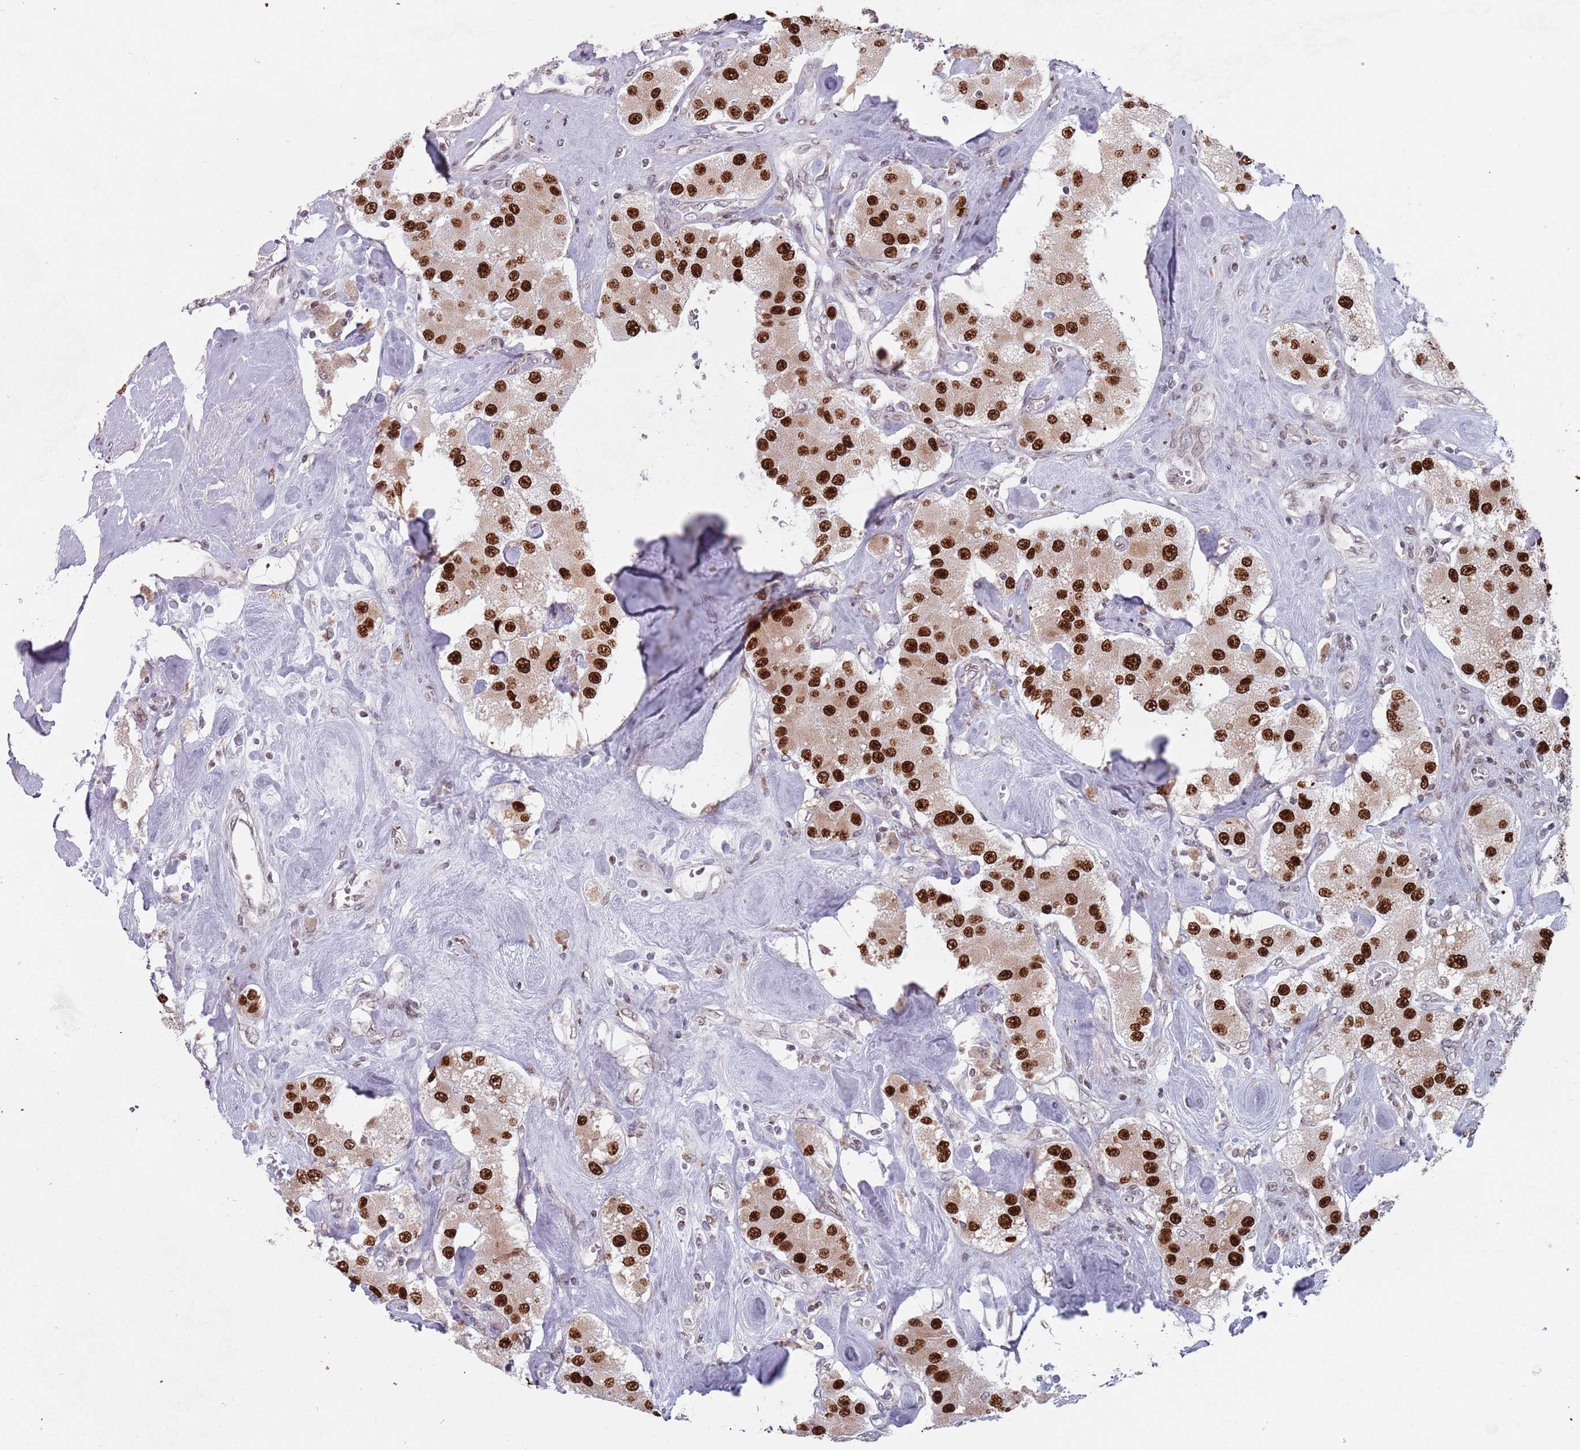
{"staining": {"intensity": "strong", "quantity": ">75%", "location": "nuclear"}, "tissue": "carcinoid", "cell_type": "Tumor cells", "image_type": "cancer", "snomed": [{"axis": "morphology", "description": "Carcinoid, malignant, NOS"}, {"axis": "topography", "description": "Pancreas"}], "caption": "Carcinoid was stained to show a protein in brown. There is high levels of strong nuclear expression in about >75% of tumor cells.", "gene": "MFSD12", "patient": {"sex": "male", "age": 41}}